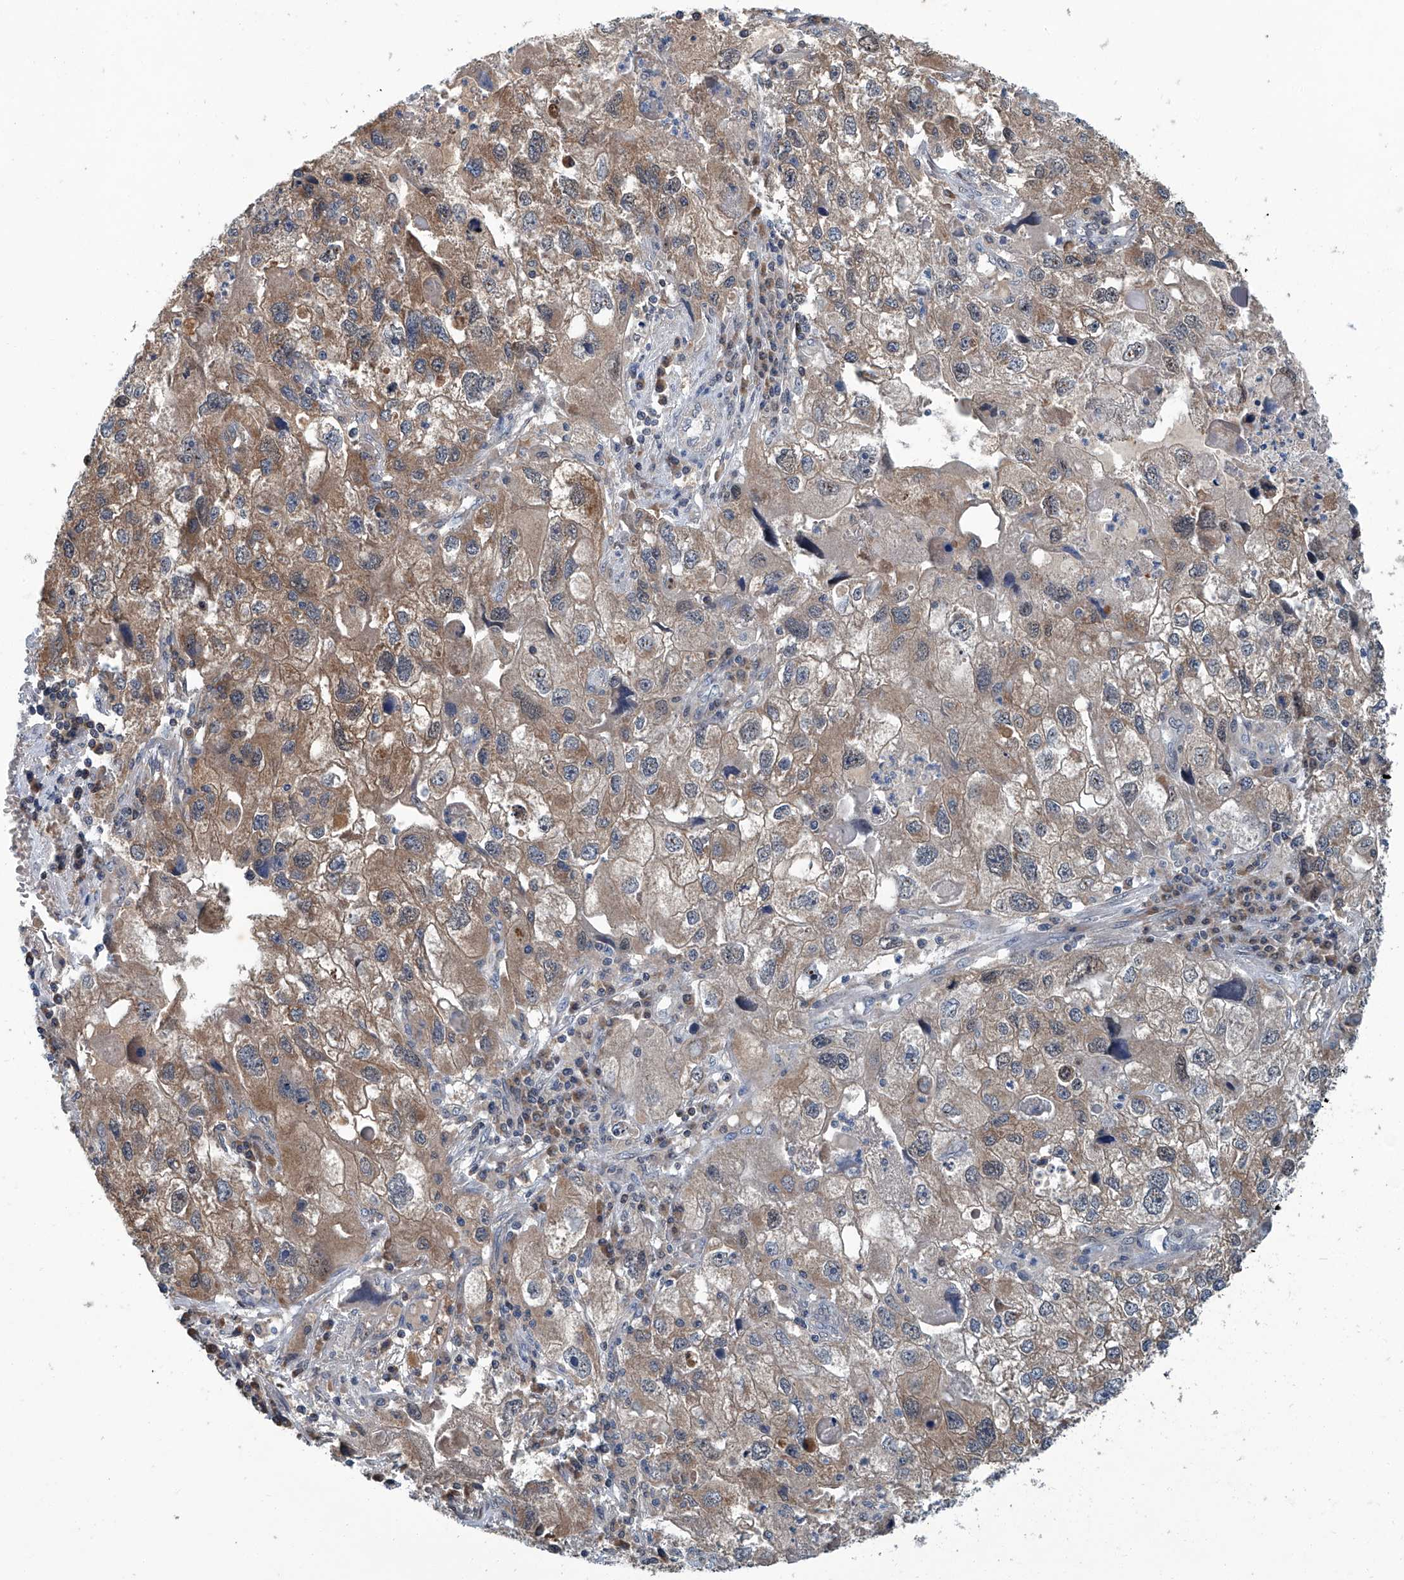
{"staining": {"intensity": "moderate", "quantity": ">75%", "location": "cytoplasmic/membranous"}, "tissue": "endometrial cancer", "cell_type": "Tumor cells", "image_type": "cancer", "snomed": [{"axis": "morphology", "description": "Adenocarcinoma, NOS"}, {"axis": "topography", "description": "Endometrium"}], "caption": "Protein expression analysis of human adenocarcinoma (endometrial) reveals moderate cytoplasmic/membranous positivity in approximately >75% of tumor cells.", "gene": "CLK1", "patient": {"sex": "female", "age": 49}}